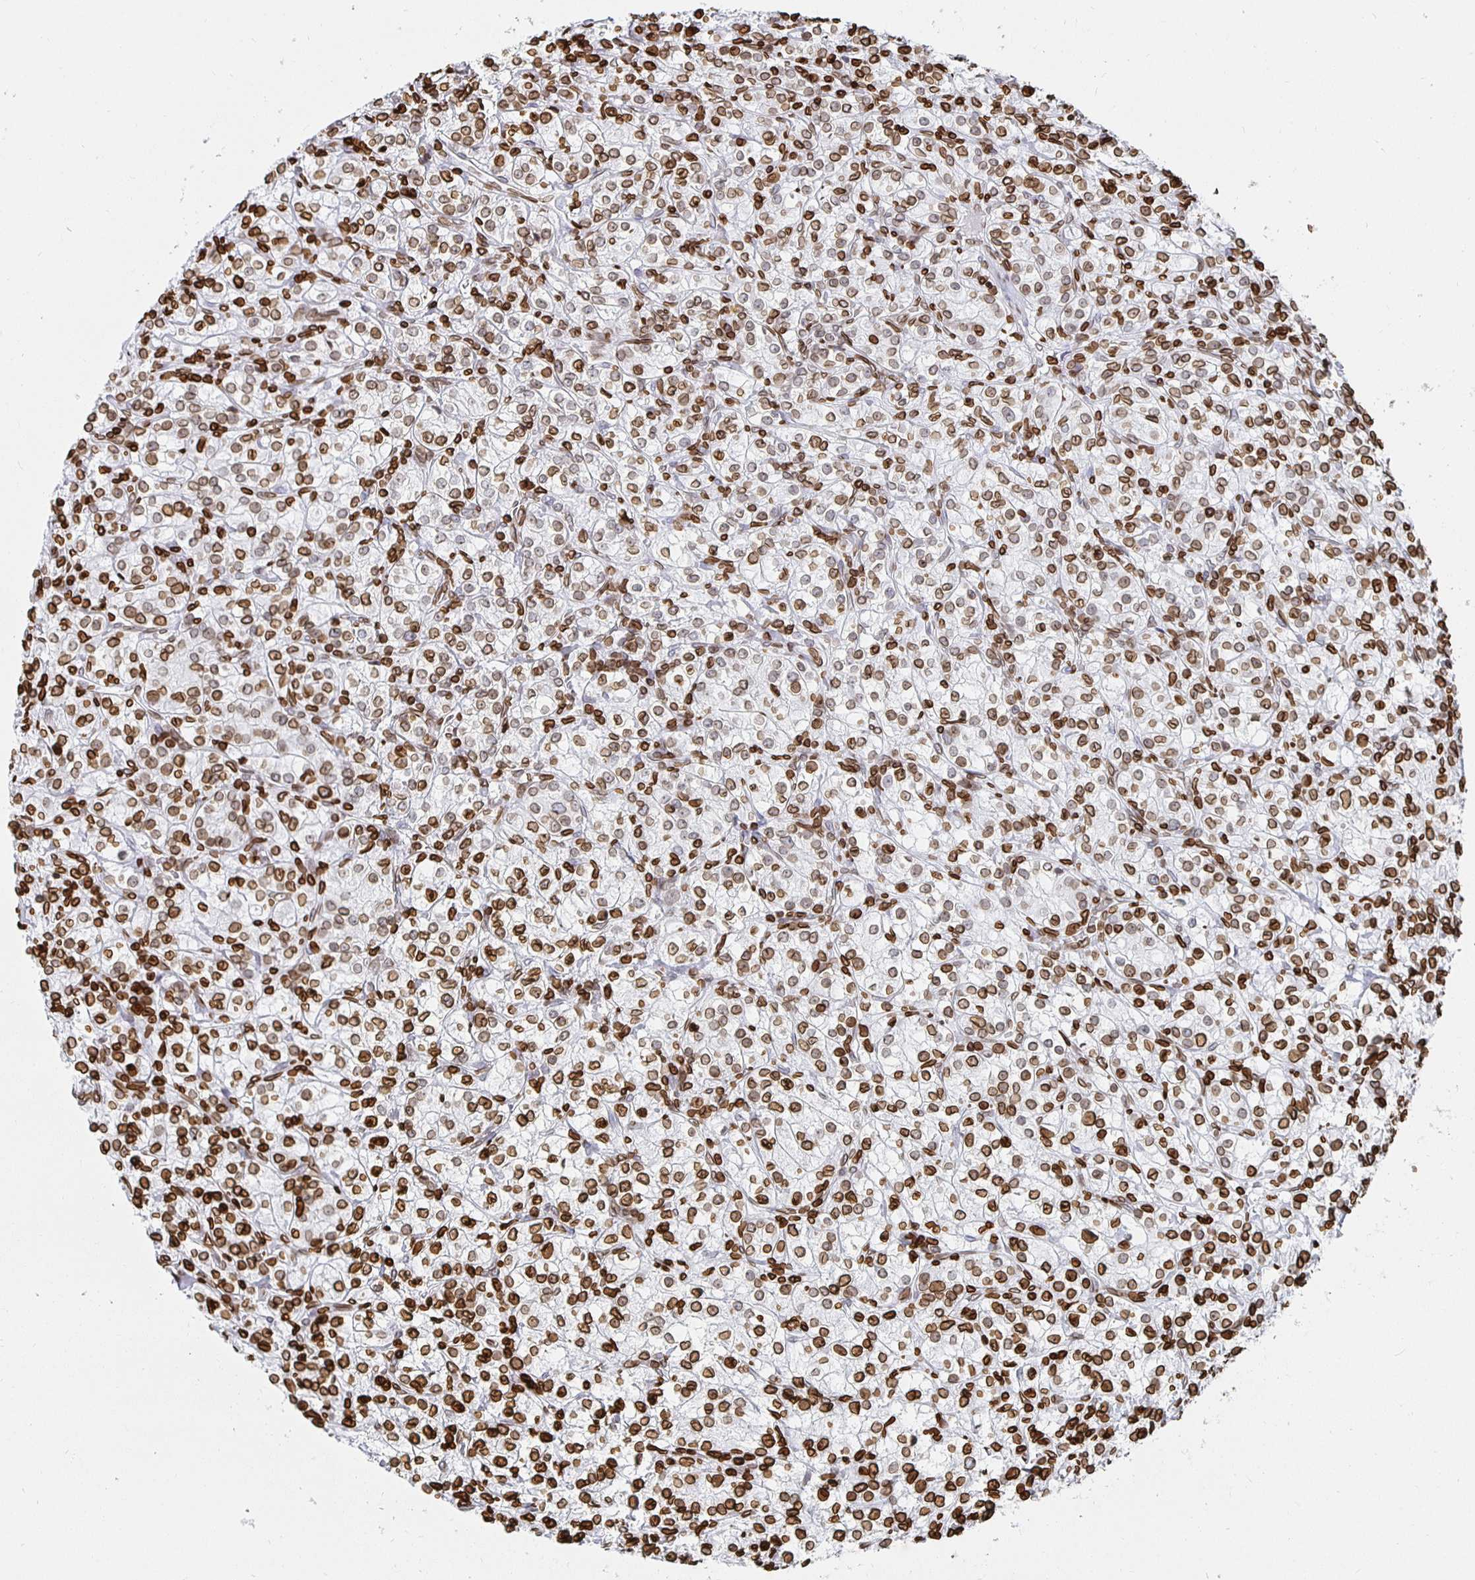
{"staining": {"intensity": "strong", "quantity": ">75%", "location": "cytoplasmic/membranous,nuclear"}, "tissue": "renal cancer", "cell_type": "Tumor cells", "image_type": "cancer", "snomed": [{"axis": "morphology", "description": "Adenocarcinoma, NOS"}, {"axis": "topography", "description": "Kidney"}], "caption": "Renal adenocarcinoma stained with DAB IHC displays high levels of strong cytoplasmic/membranous and nuclear staining in approximately >75% of tumor cells.", "gene": "LMNB1", "patient": {"sex": "male", "age": 77}}